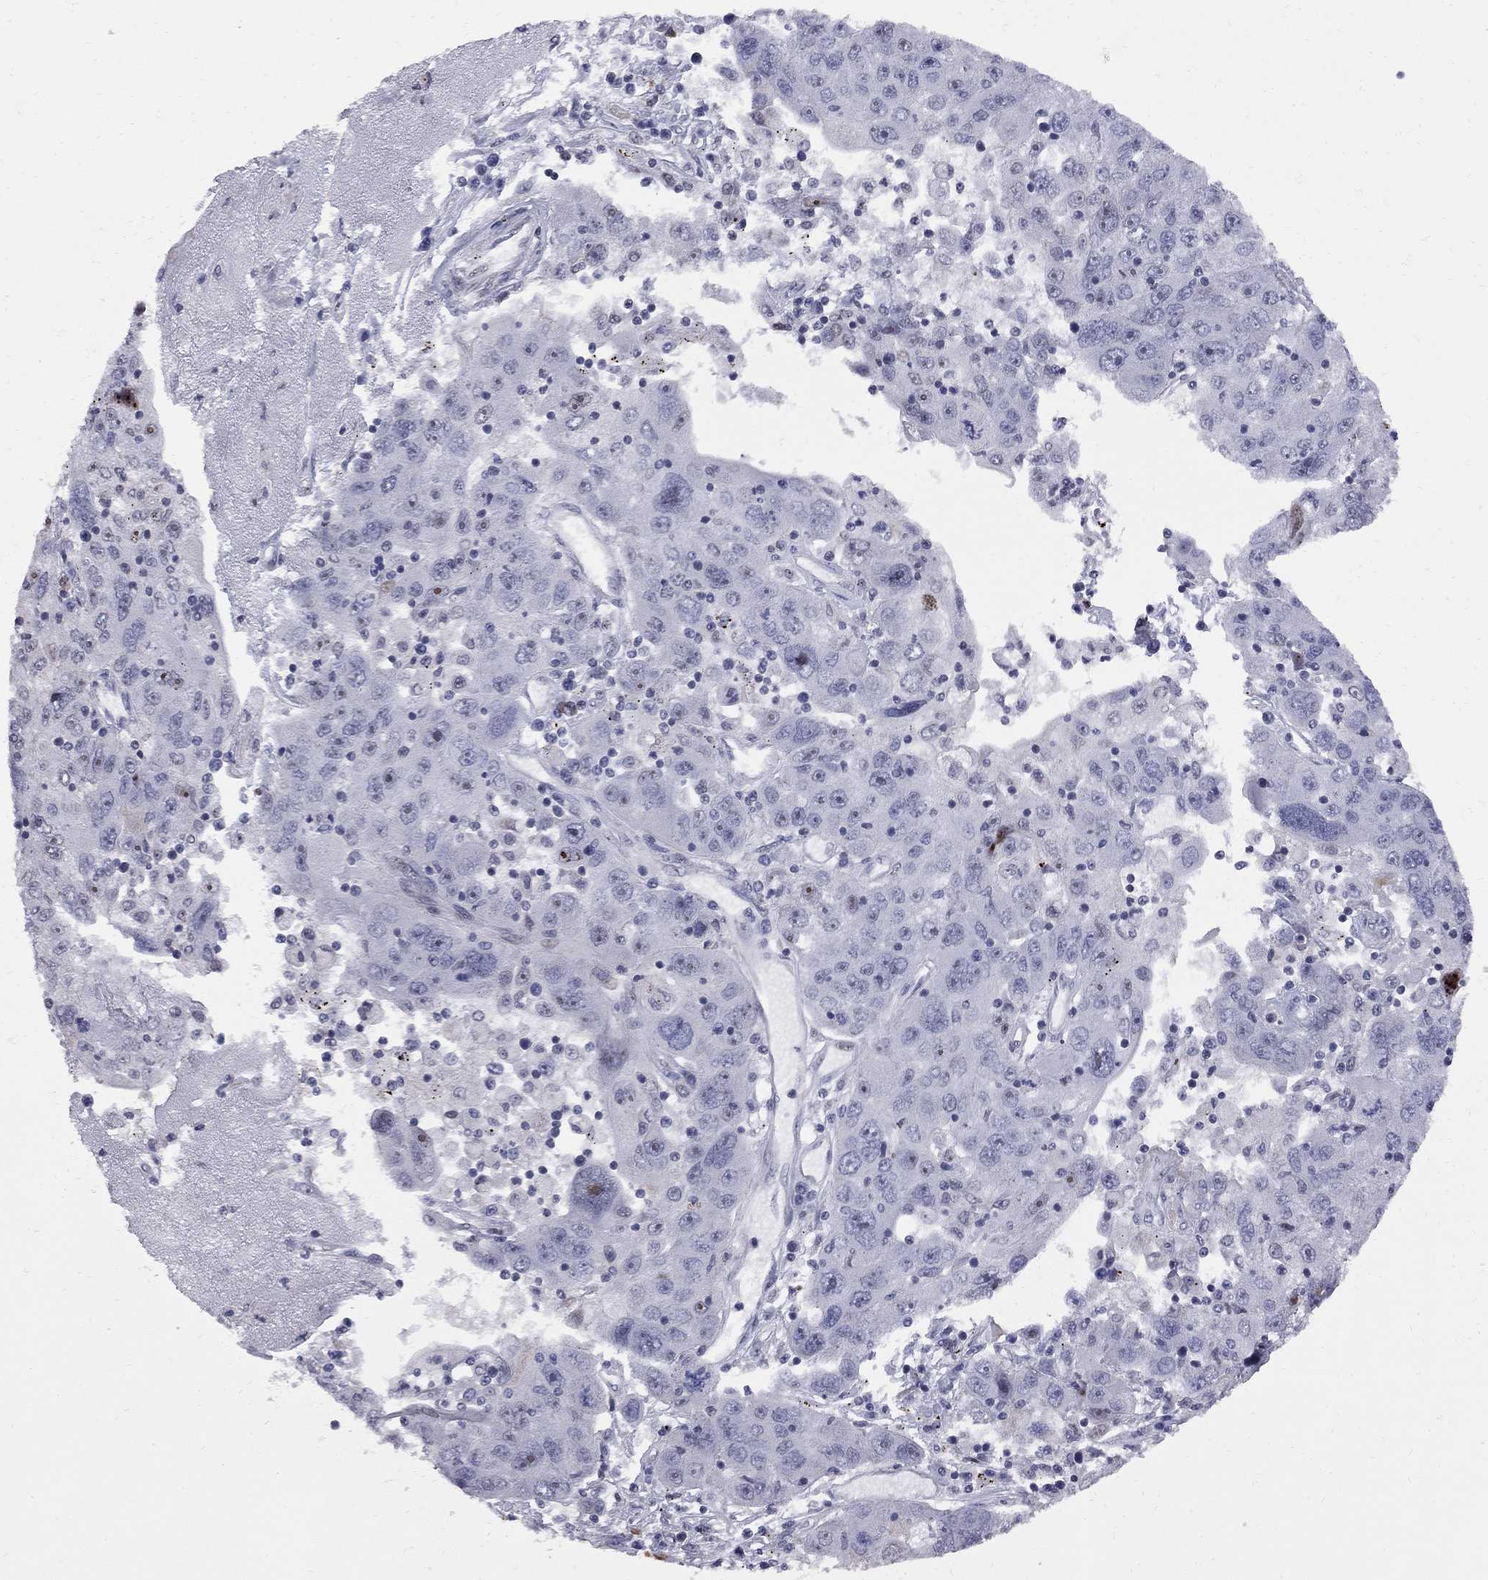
{"staining": {"intensity": "moderate", "quantity": "<25%", "location": "nuclear"}, "tissue": "stomach cancer", "cell_type": "Tumor cells", "image_type": "cancer", "snomed": [{"axis": "morphology", "description": "Adenocarcinoma, NOS"}, {"axis": "topography", "description": "Stomach"}], "caption": "Immunohistochemistry of stomach cancer (adenocarcinoma) shows low levels of moderate nuclear expression in approximately <25% of tumor cells.", "gene": "DHX33", "patient": {"sex": "male", "age": 56}}